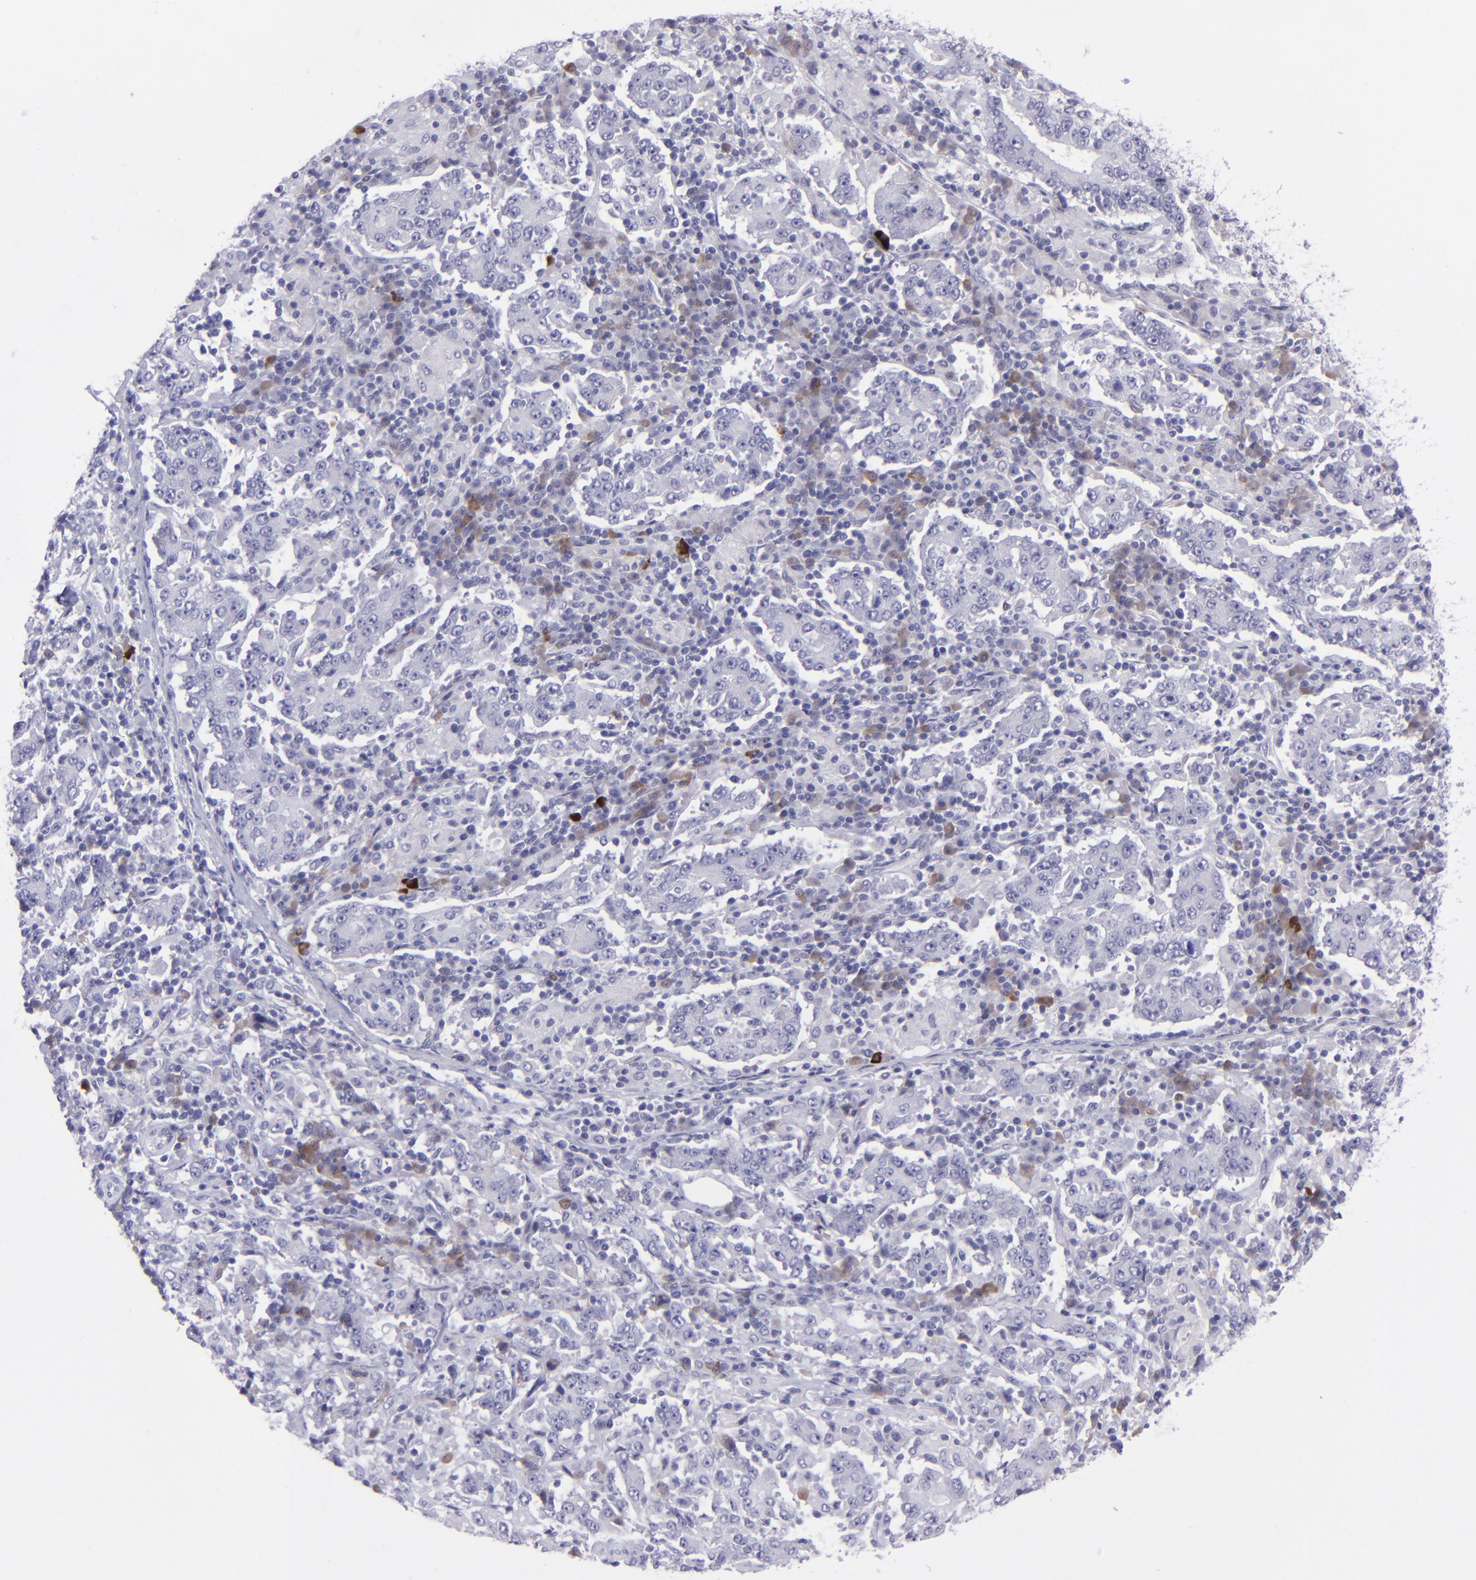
{"staining": {"intensity": "negative", "quantity": "none", "location": "none"}, "tissue": "stomach cancer", "cell_type": "Tumor cells", "image_type": "cancer", "snomed": [{"axis": "morphology", "description": "Normal tissue, NOS"}, {"axis": "morphology", "description": "Adenocarcinoma, NOS"}, {"axis": "topography", "description": "Stomach, upper"}, {"axis": "topography", "description": "Stomach"}], "caption": "Adenocarcinoma (stomach) stained for a protein using immunohistochemistry (IHC) demonstrates no expression tumor cells.", "gene": "POU2F2", "patient": {"sex": "male", "age": 59}}